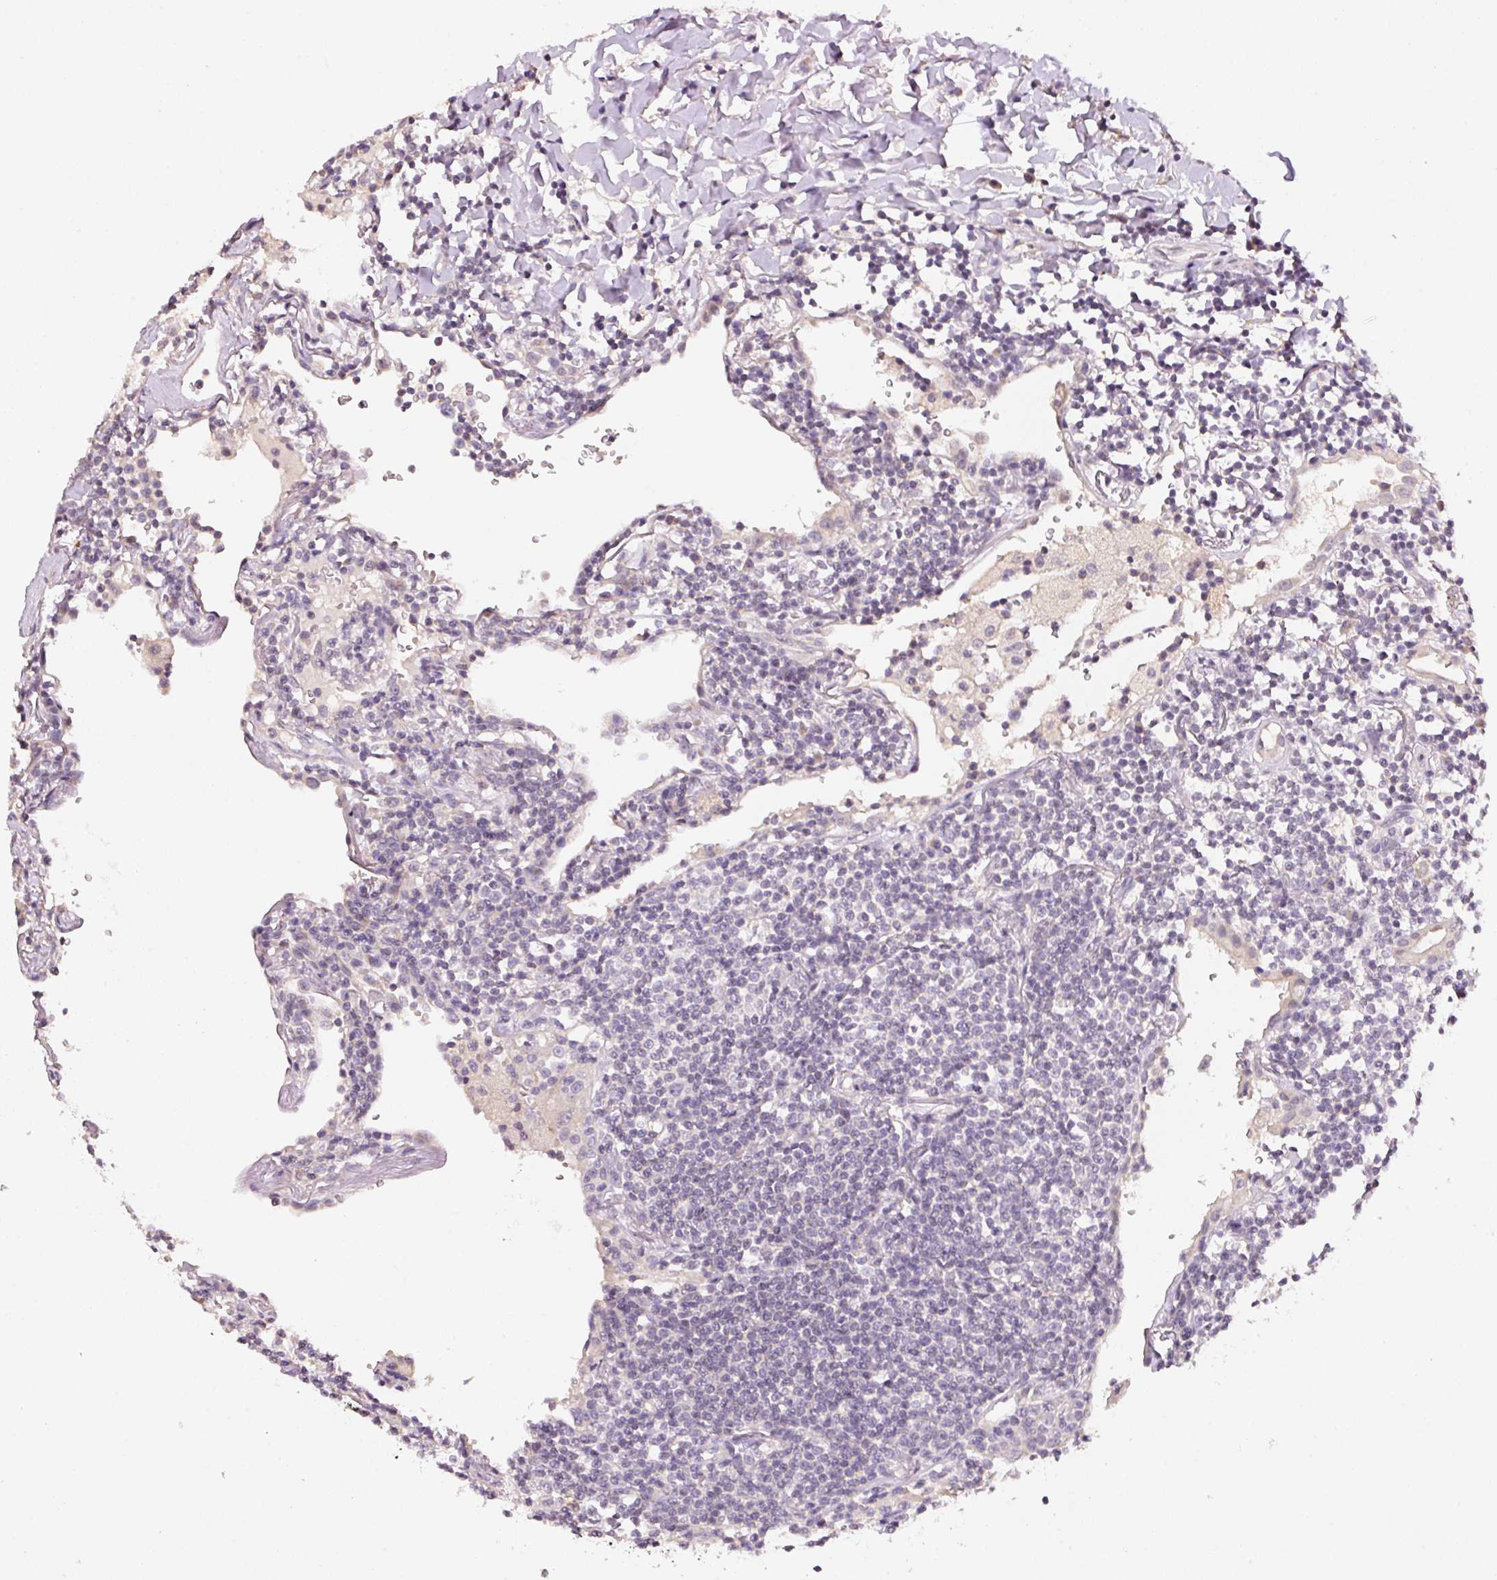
{"staining": {"intensity": "negative", "quantity": "none", "location": "none"}, "tissue": "lymphoma", "cell_type": "Tumor cells", "image_type": "cancer", "snomed": [{"axis": "morphology", "description": "Malignant lymphoma, non-Hodgkin's type, Low grade"}, {"axis": "topography", "description": "Lung"}], "caption": "There is no significant positivity in tumor cells of malignant lymphoma, non-Hodgkin's type (low-grade).", "gene": "ALDH8A1", "patient": {"sex": "female", "age": 71}}